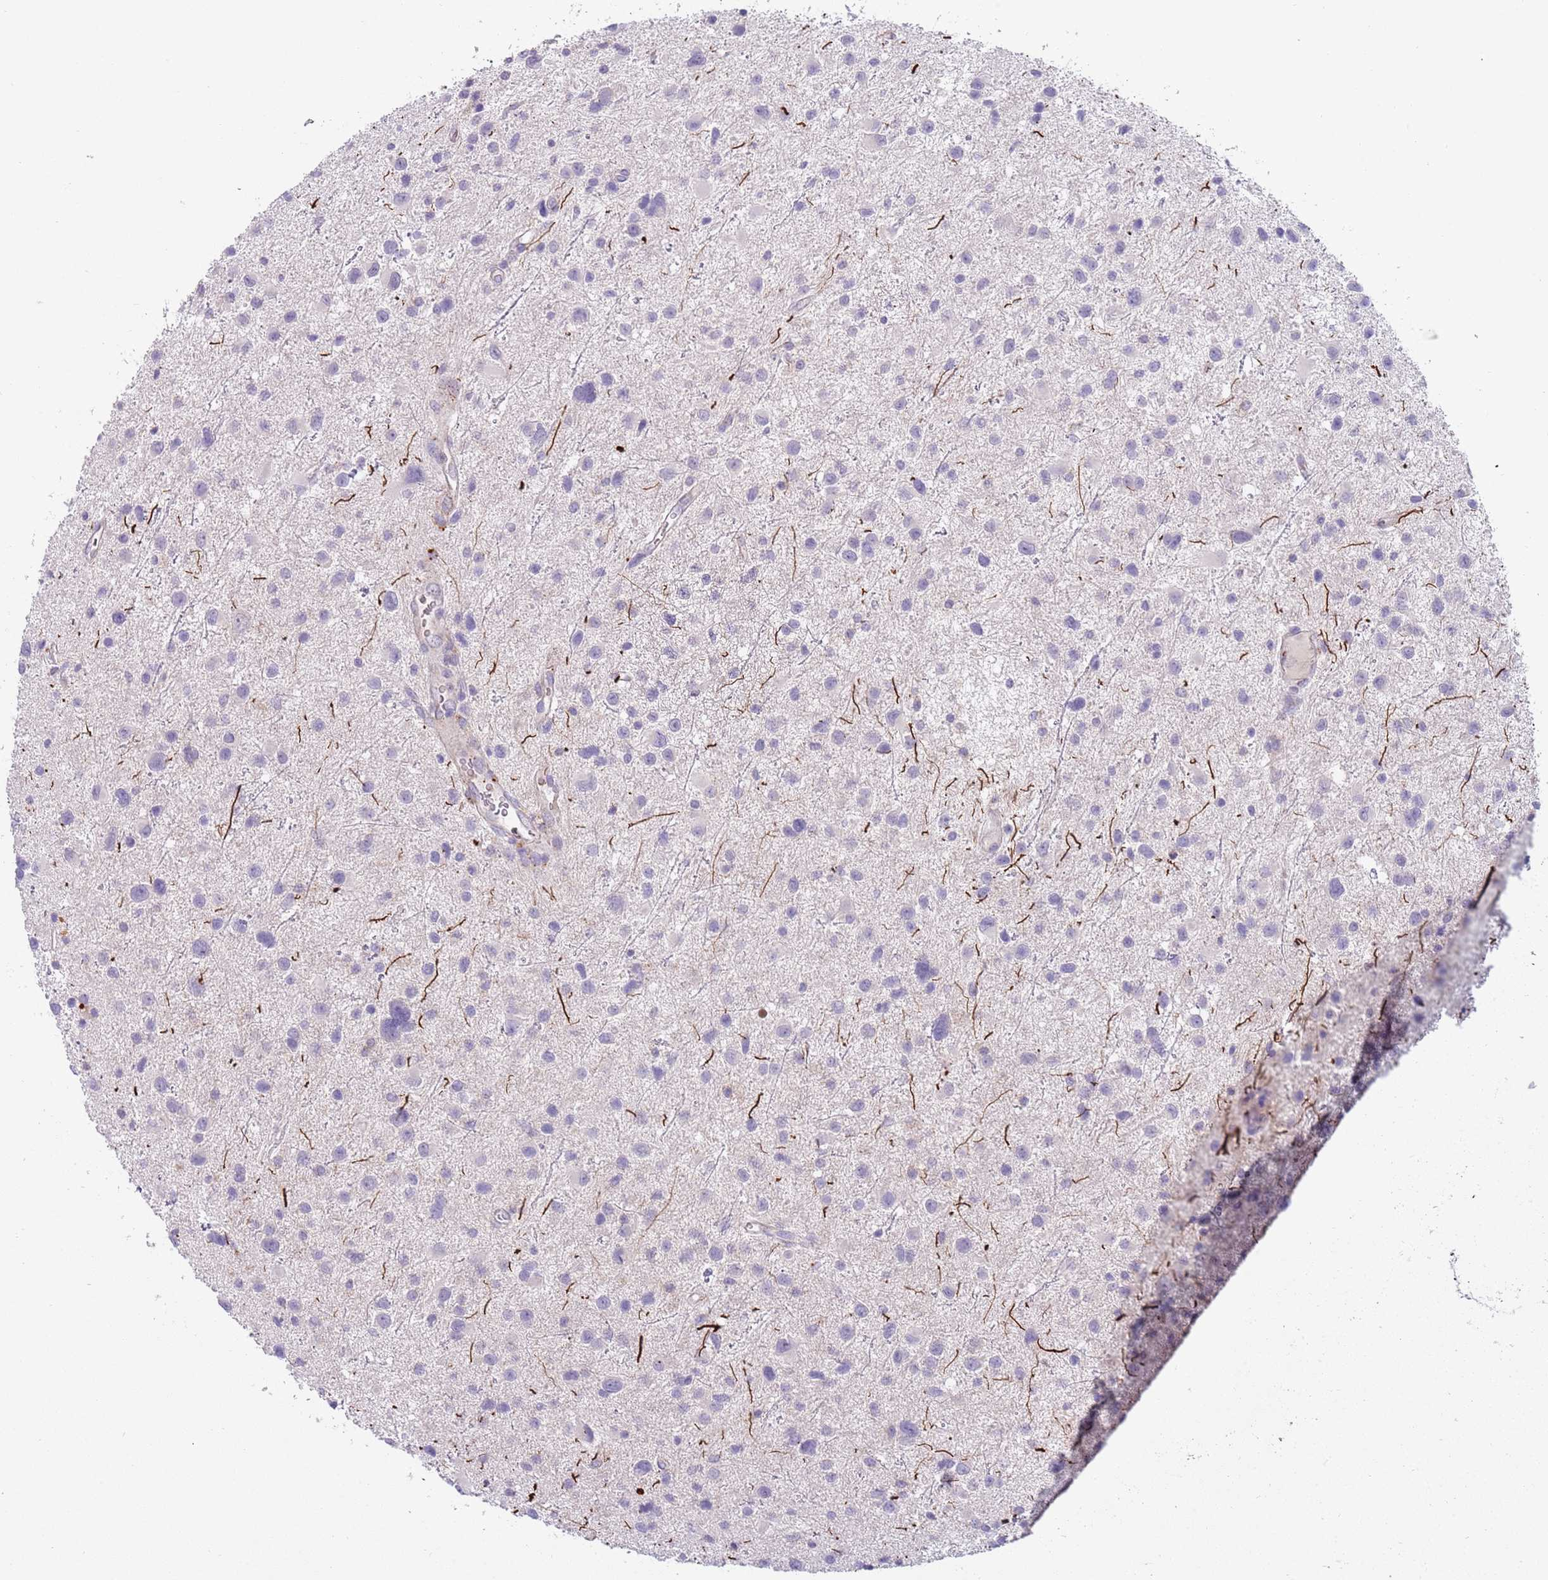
{"staining": {"intensity": "negative", "quantity": "none", "location": "none"}, "tissue": "glioma", "cell_type": "Tumor cells", "image_type": "cancer", "snomed": [{"axis": "morphology", "description": "Glioma, malignant, Low grade"}, {"axis": "topography", "description": "Brain"}], "caption": "Immunohistochemical staining of malignant glioma (low-grade) shows no significant expression in tumor cells.", "gene": "LRRN3", "patient": {"sex": "female", "age": 32}}